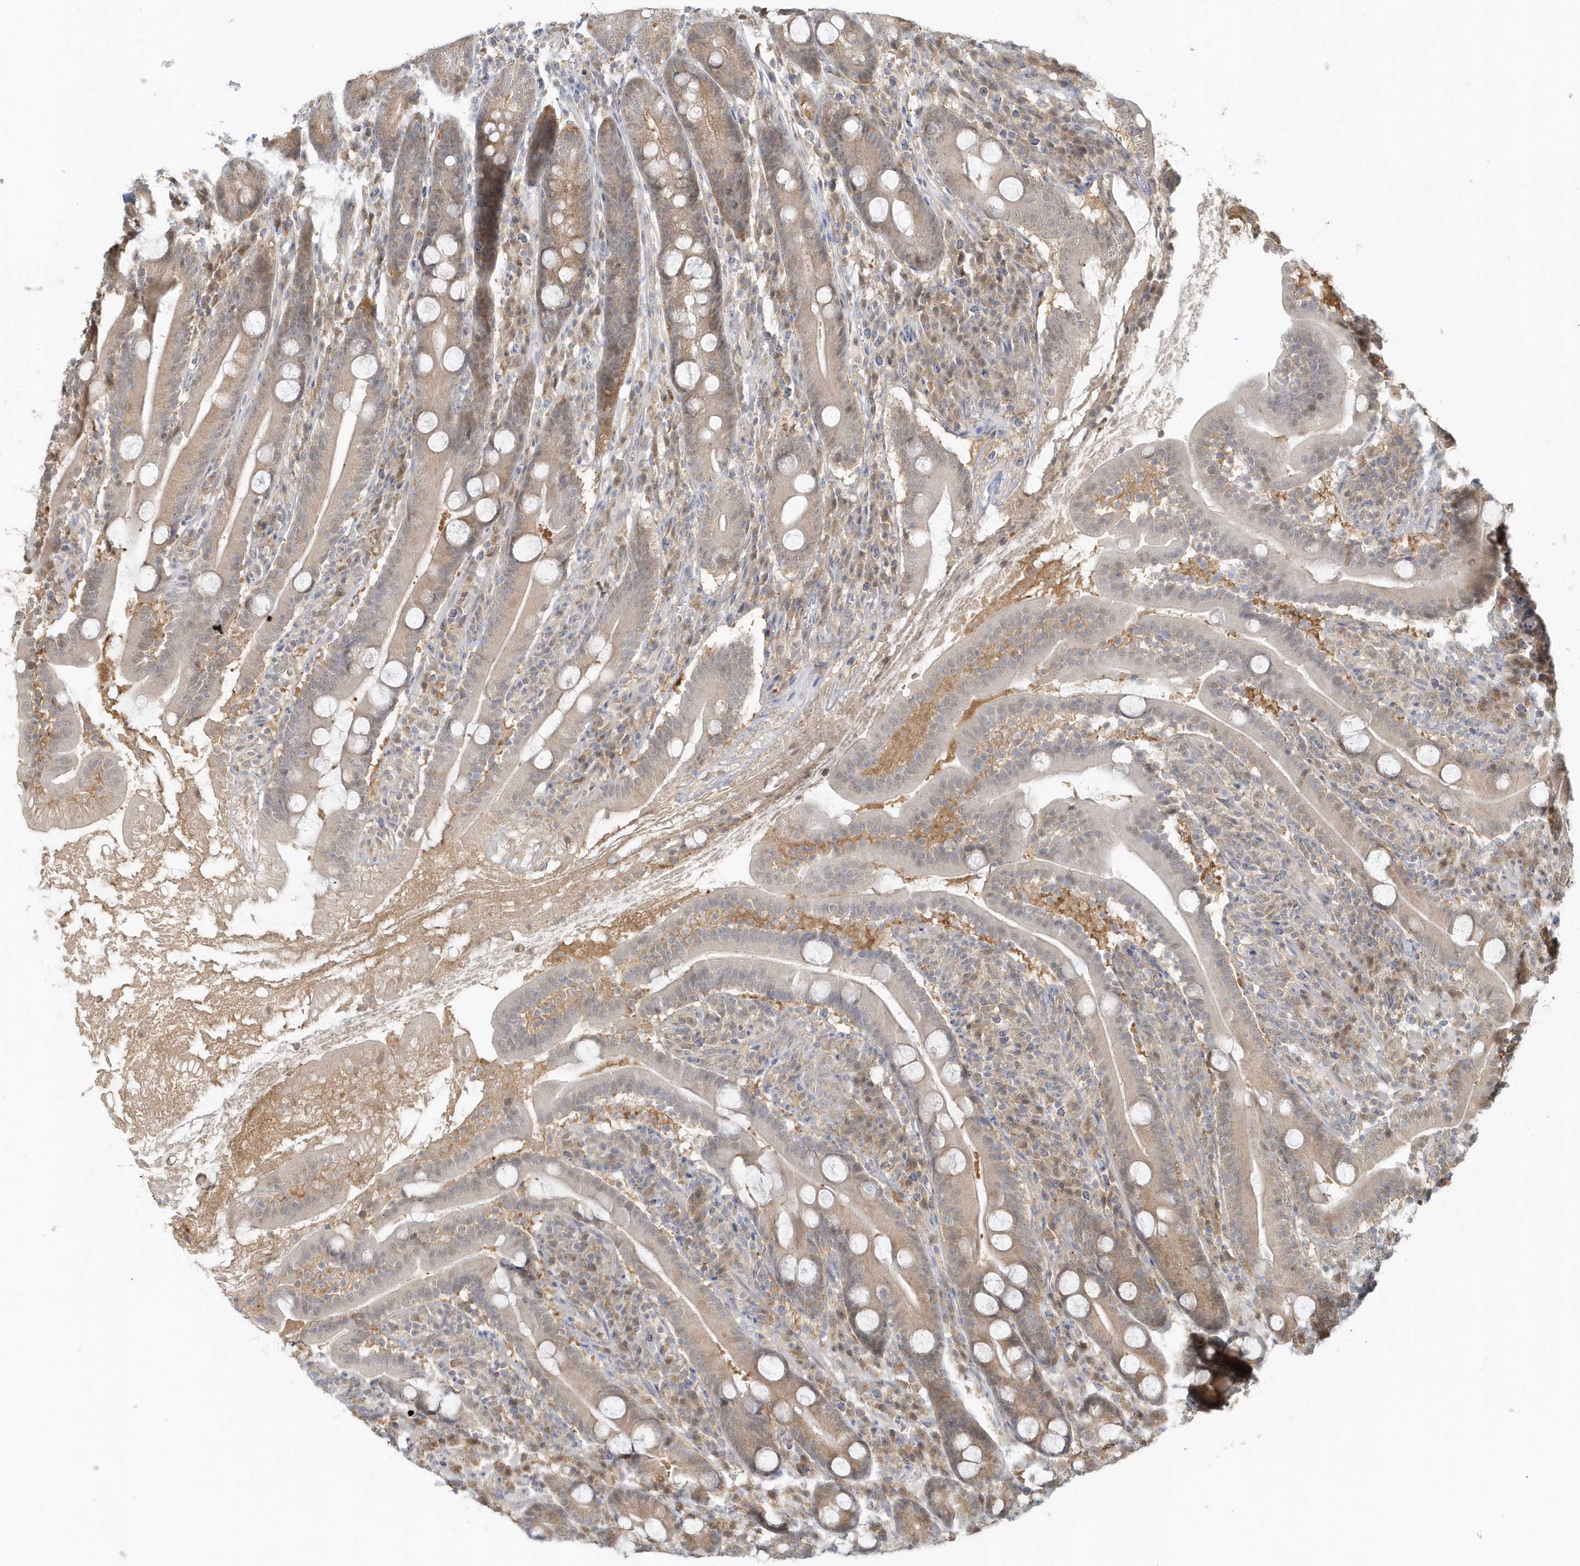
{"staining": {"intensity": "weak", "quantity": "25%-75%", "location": "cytoplasmic/membranous"}, "tissue": "duodenum", "cell_type": "Glandular cells", "image_type": "normal", "snomed": [{"axis": "morphology", "description": "Normal tissue, NOS"}, {"axis": "topography", "description": "Duodenum"}], "caption": "IHC histopathology image of unremarkable human duodenum stained for a protein (brown), which shows low levels of weak cytoplasmic/membranous staining in about 25%-75% of glandular cells.", "gene": "PSMD6", "patient": {"sex": "male", "age": 35}}